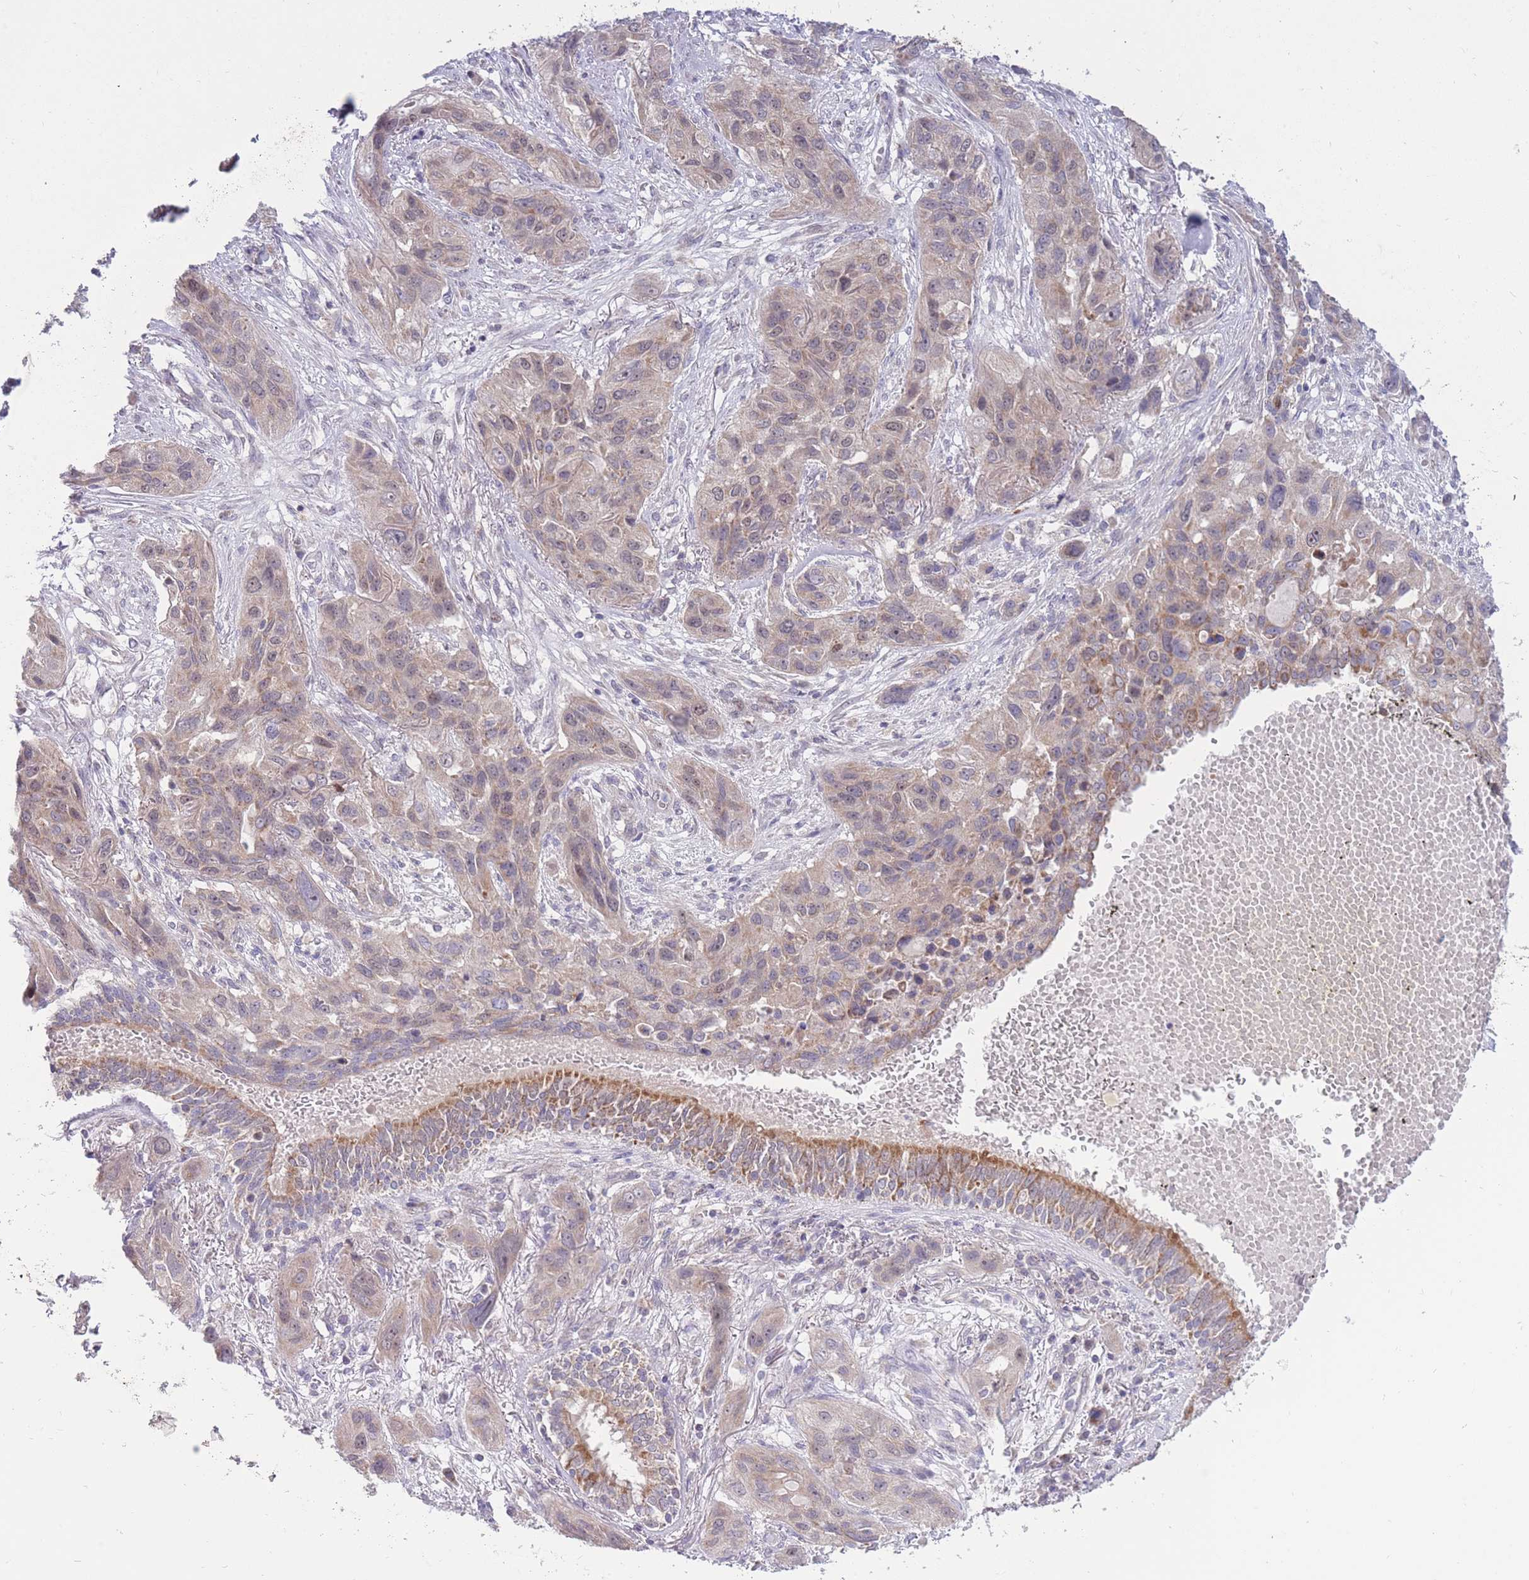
{"staining": {"intensity": "weak", "quantity": "25%-75%", "location": "cytoplasmic/membranous"}, "tissue": "lung cancer", "cell_type": "Tumor cells", "image_type": "cancer", "snomed": [{"axis": "morphology", "description": "Squamous cell carcinoma, NOS"}, {"axis": "topography", "description": "Lung"}], "caption": "This image displays lung cancer (squamous cell carcinoma) stained with immunohistochemistry (IHC) to label a protein in brown. The cytoplasmic/membranous of tumor cells show weak positivity for the protein. Nuclei are counter-stained blue.", "gene": "MCIDAS", "patient": {"sex": "female", "age": 70}}